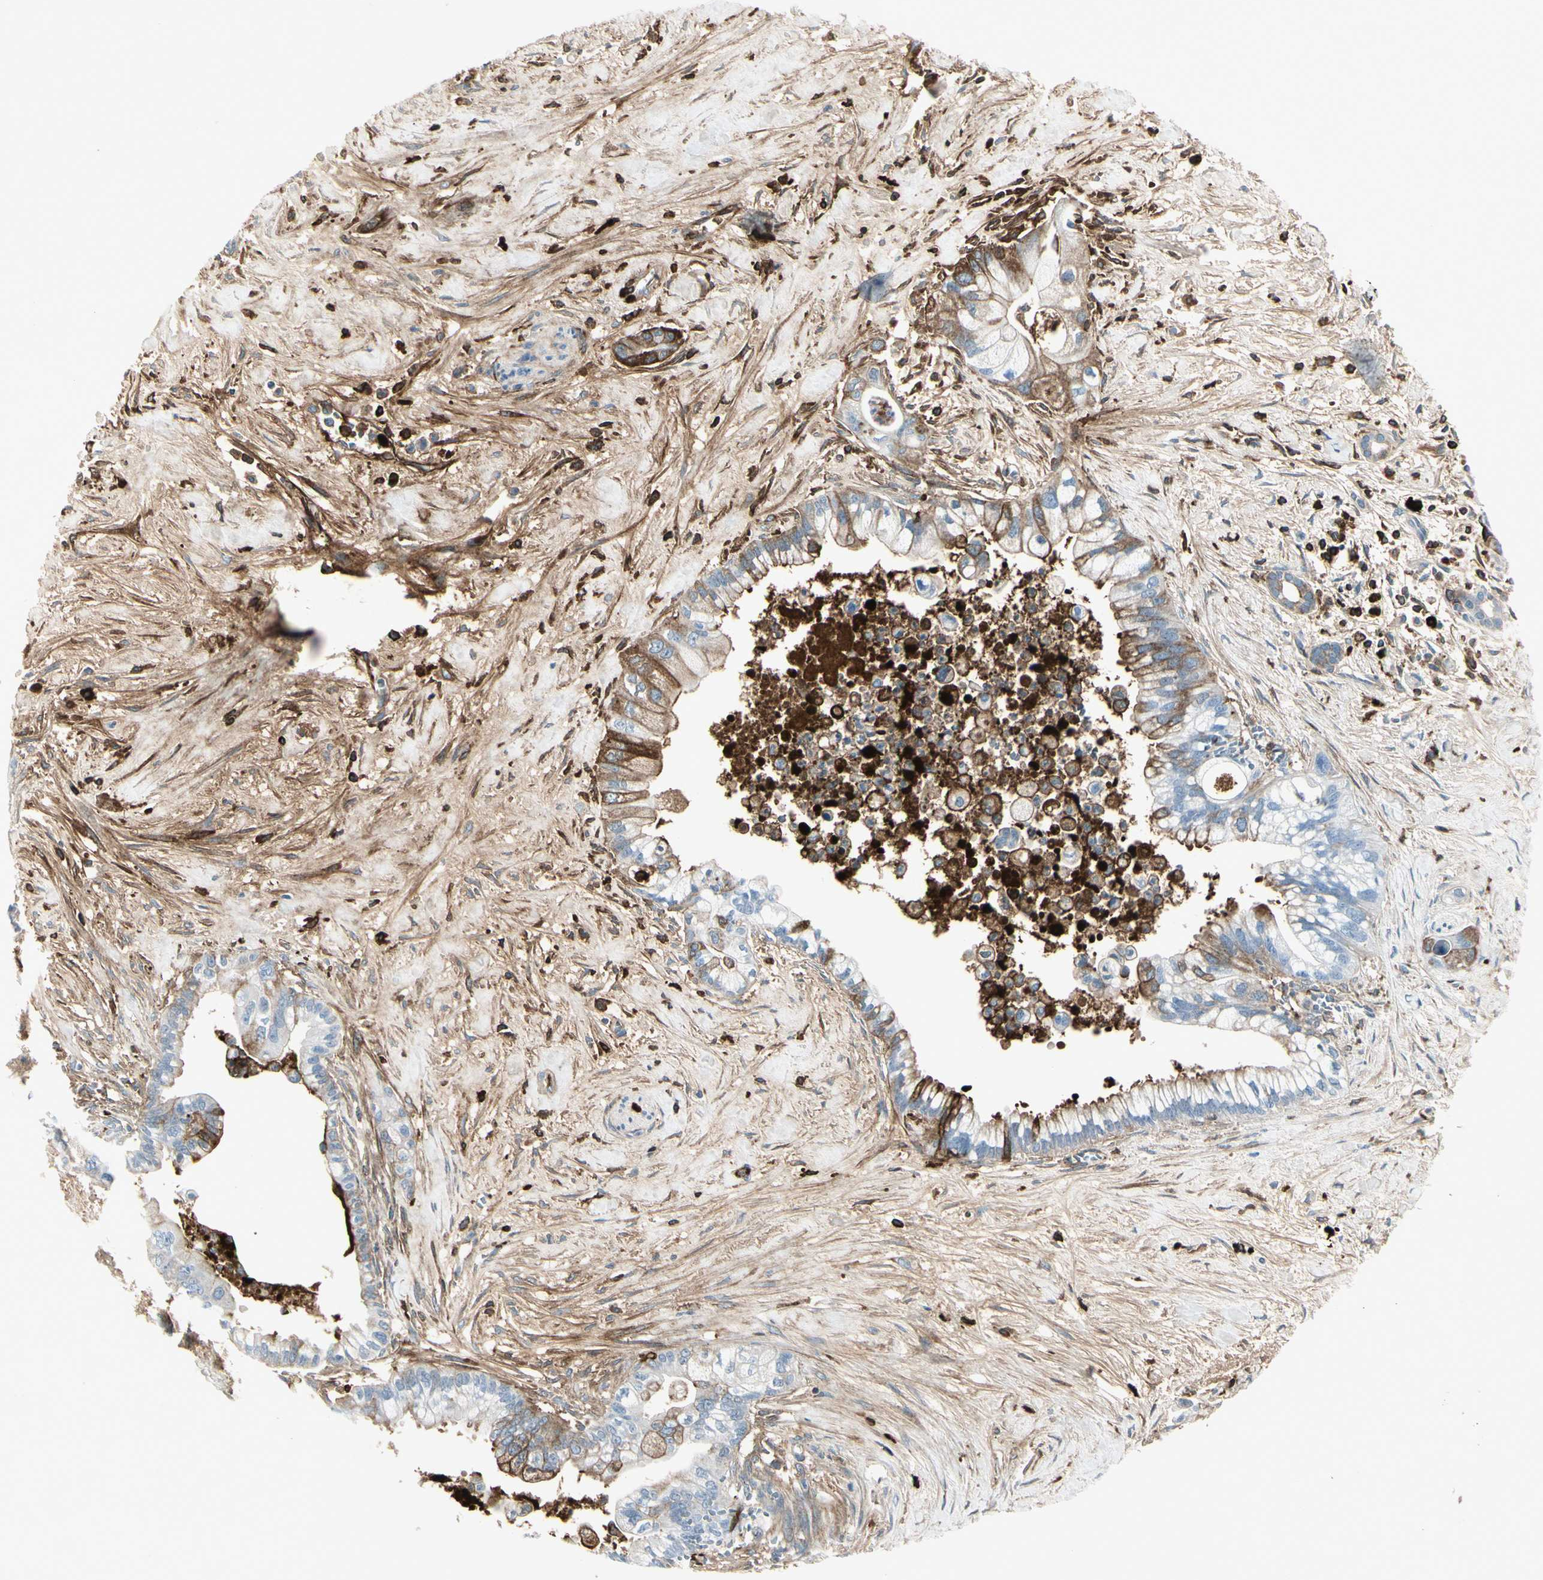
{"staining": {"intensity": "moderate", "quantity": "<25%", "location": "cytoplasmic/membranous"}, "tissue": "pancreatic cancer", "cell_type": "Tumor cells", "image_type": "cancer", "snomed": [{"axis": "morphology", "description": "Adenocarcinoma, NOS"}, {"axis": "topography", "description": "Pancreas"}], "caption": "Pancreatic adenocarcinoma stained with a brown dye exhibits moderate cytoplasmic/membranous positive positivity in about <25% of tumor cells.", "gene": "IGHG1", "patient": {"sex": "male", "age": 70}}